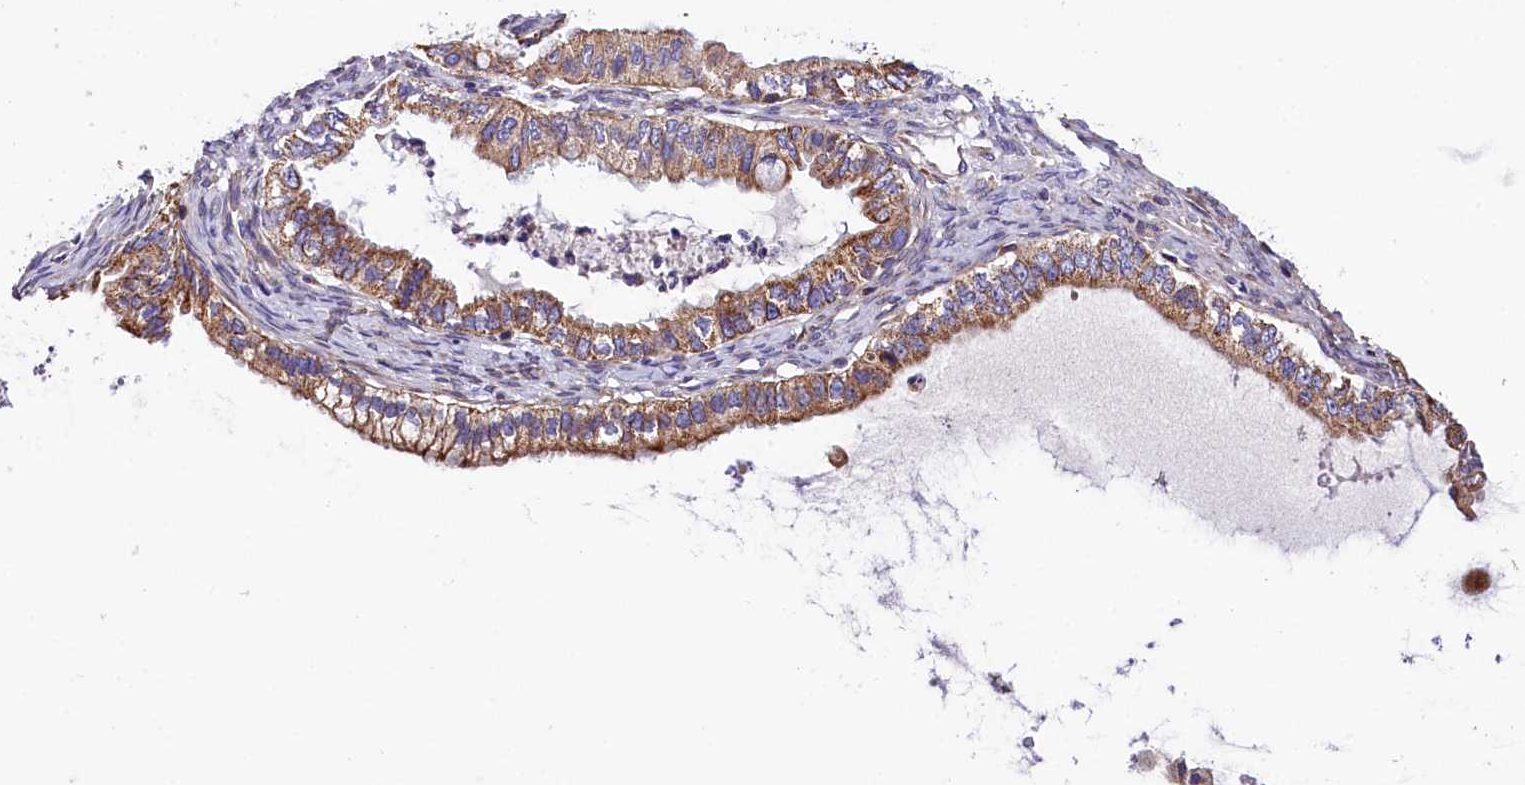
{"staining": {"intensity": "moderate", "quantity": ">75%", "location": "cytoplasmic/membranous"}, "tissue": "ovarian cancer", "cell_type": "Tumor cells", "image_type": "cancer", "snomed": [{"axis": "morphology", "description": "Cystadenocarcinoma, mucinous, NOS"}, {"axis": "topography", "description": "Ovary"}], "caption": "IHC staining of ovarian cancer (mucinous cystadenocarcinoma), which demonstrates medium levels of moderate cytoplasmic/membranous expression in approximately >75% of tumor cells indicating moderate cytoplasmic/membranous protein positivity. The staining was performed using DAB (3,3'-diaminobenzidine) (brown) for protein detection and nuclei were counterstained in hematoxylin (blue).", "gene": "ACAA2", "patient": {"sex": "female", "age": 80}}